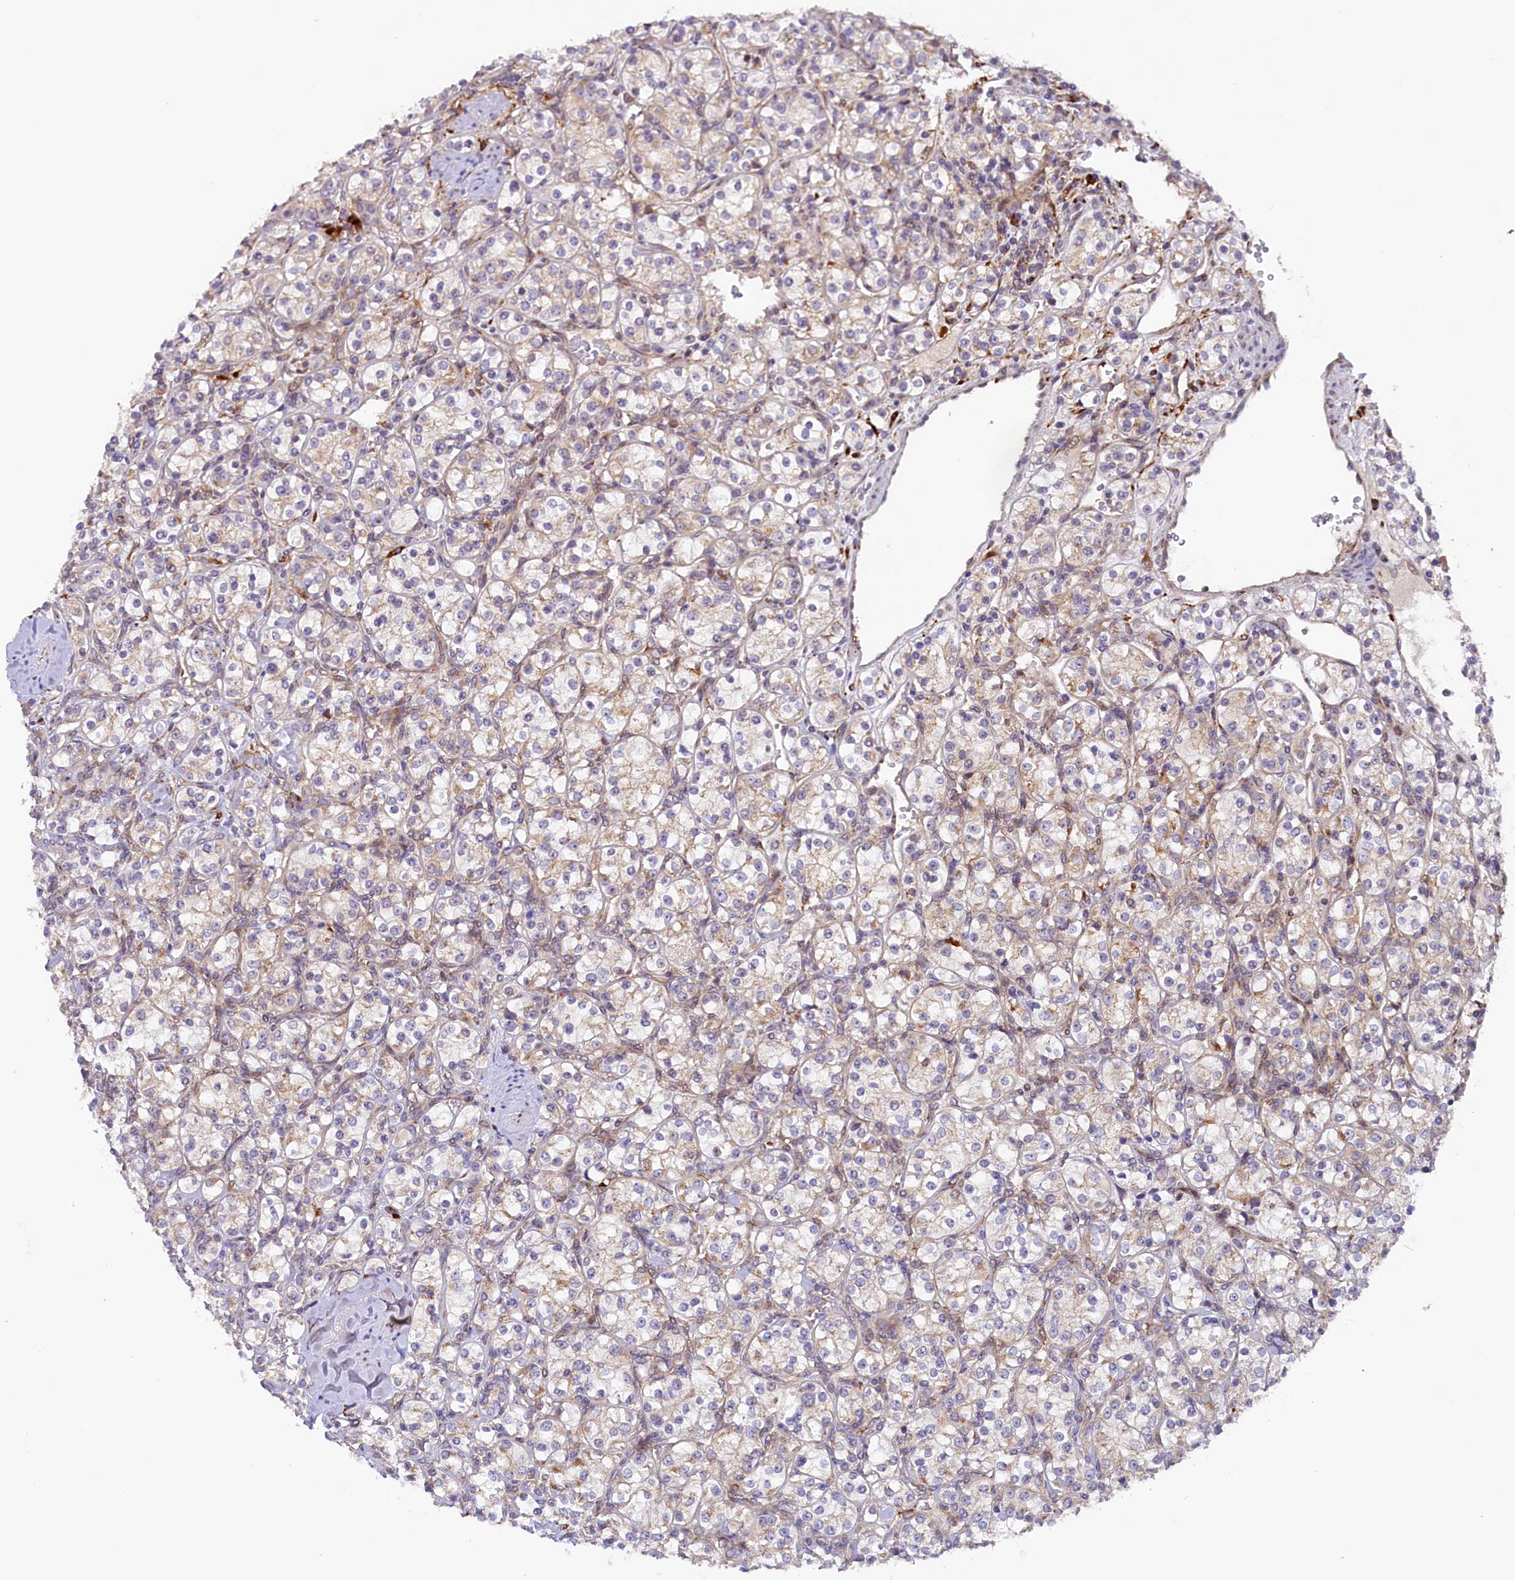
{"staining": {"intensity": "weak", "quantity": ">75%", "location": "cytoplasmic/membranous"}, "tissue": "renal cancer", "cell_type": "Tumor cells", "image_type": "cancer", "snomed": [{"axis": "morphology", "description": "Adenocarcinoma, NOS"}, {"axis": "topography", "description": "Kidney"}], "caption": "This is a histology image of IHC staining of renal cancer, which shows weak staining in the cytoplasmic/membranous of tumor cells.", "gene": "SSC5D", "patient": {"sex": "male", "age": 77}}